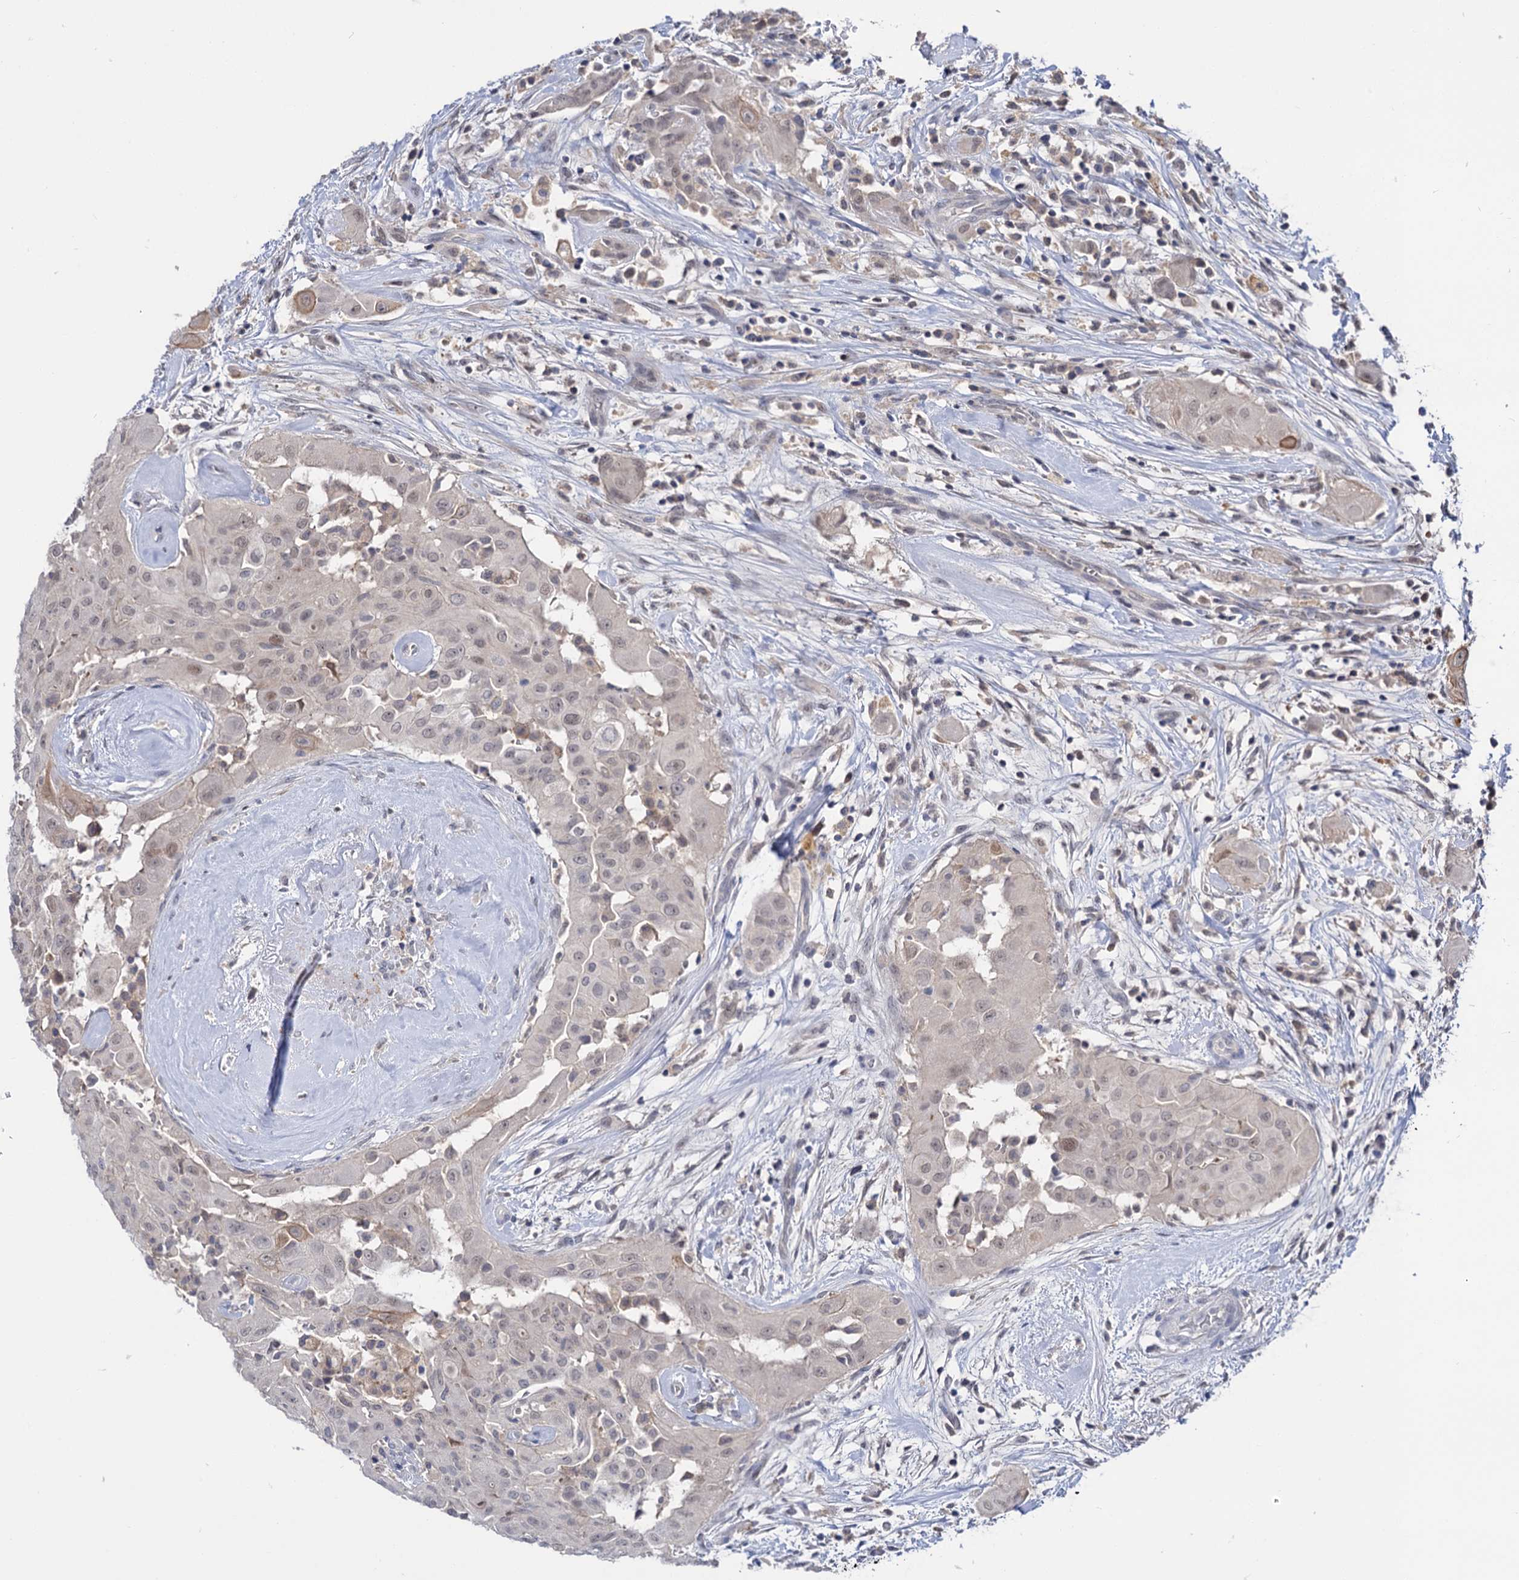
{"staining": {"intensity": "negative", "quantity": "none", "location": "none"}, "tissue": "thyroid cancer", "cell_type": "Tumor cells", "image_type": "cancer", "snomed": [{"axis": "morphology", "description": "Papillary adenocarcinoma, NOS"}, {"axis": "topography", "description": "Thyroid gland"}], "caption": "Immunohistochemical staining of human thyroid cancer (papillary adenocarcinoma) shows no significant expression in tumor cells.", "gene": "NEK10", "patient": {"sex": "female", "age": 59}}